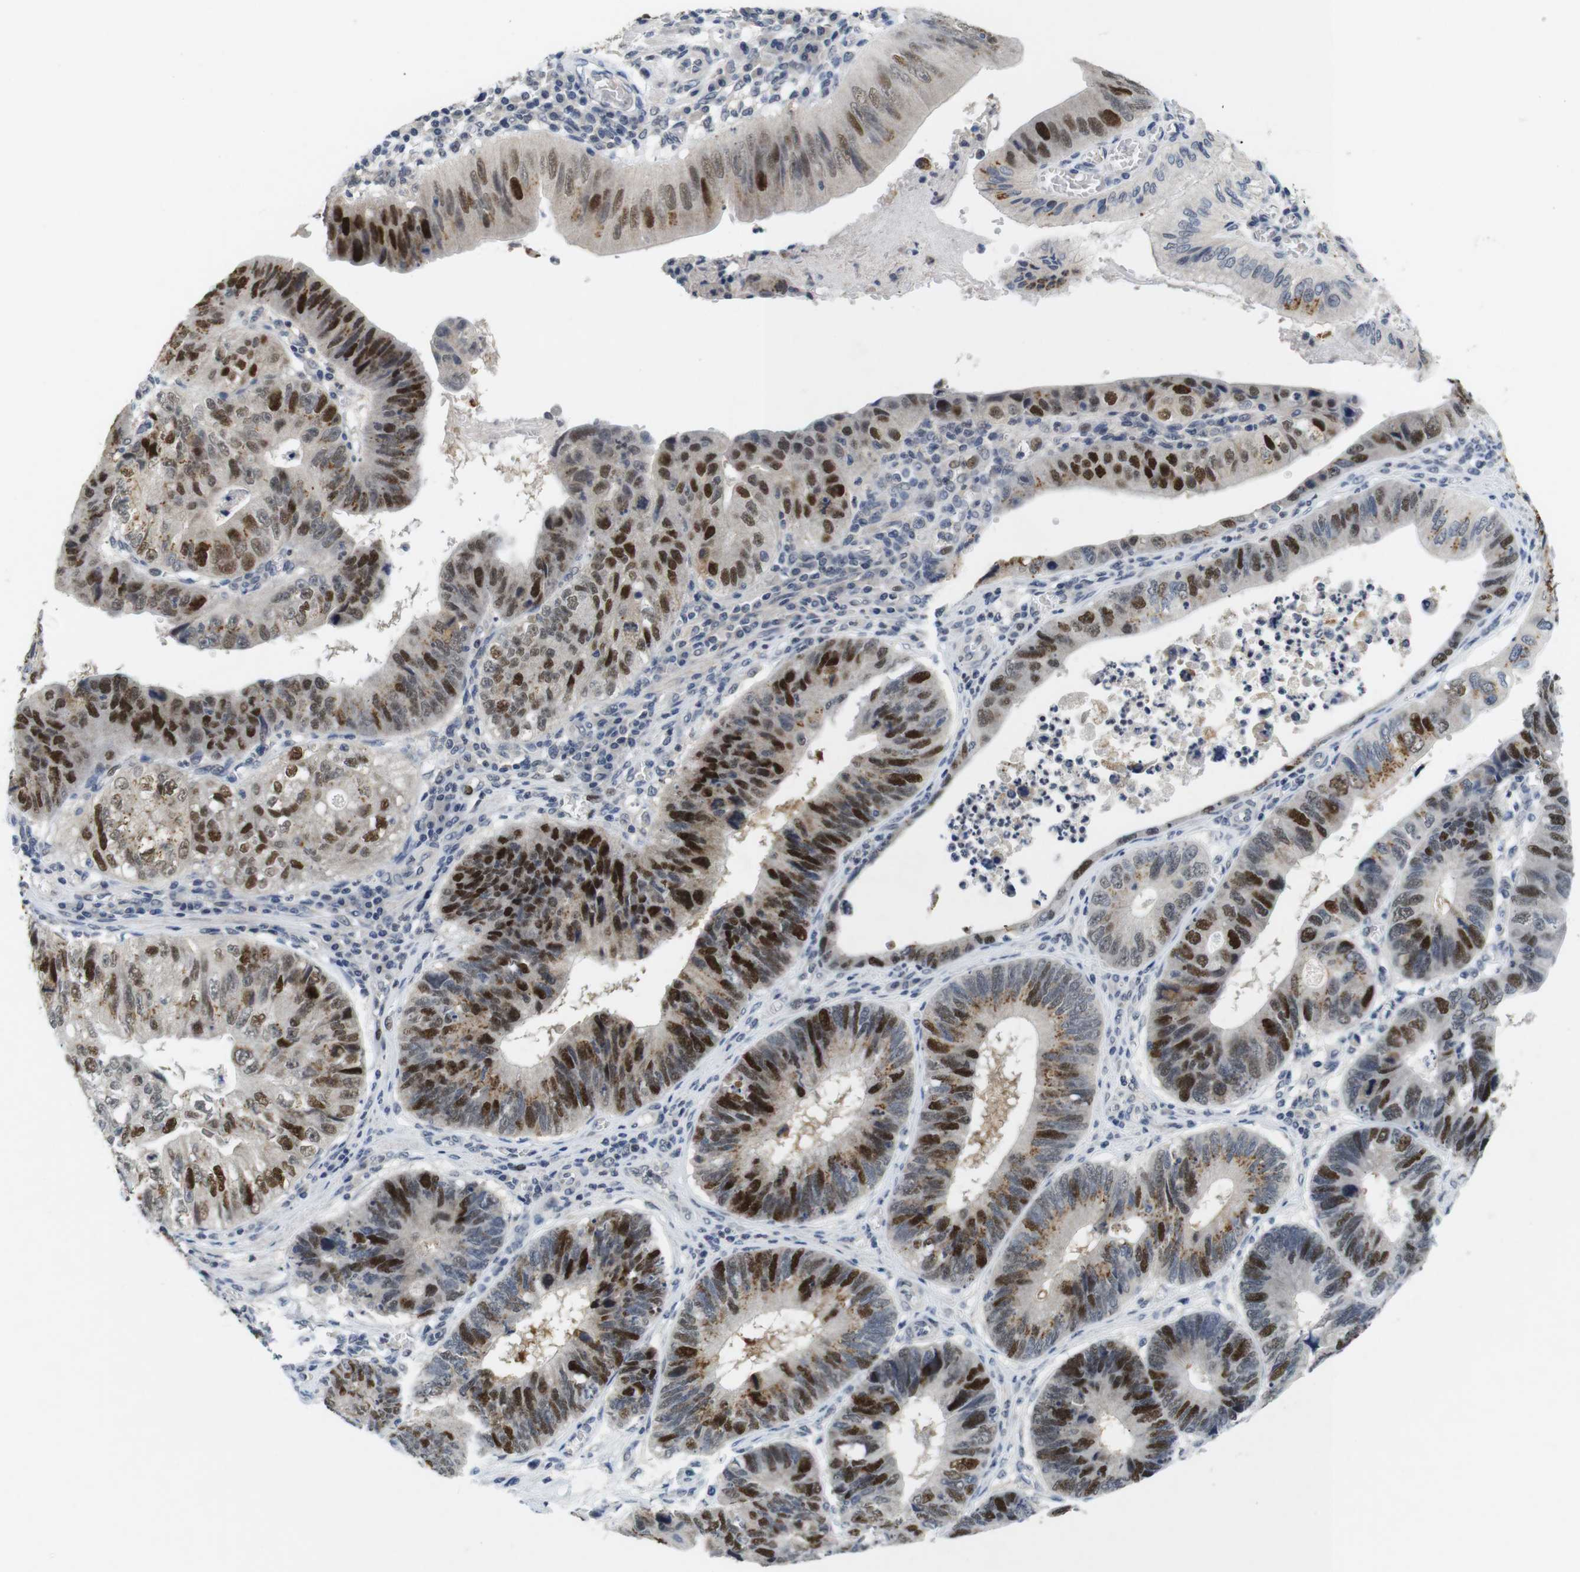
{"staining": {"intensity": "strong", "quantity": ">75%", "location": "cytoplasmic/membranous,nuclear"}, "tissue": "stomach cancer", "cell_type": "Tumor cells", "image_type": "cancer", "snomed": [{"axis": "morphology", "description": "Adenocarcinoma, NOS"}, {"axis": "topography", "description": "Stomach"}], "caption": "The photomicrograph shows a brown stain indicating the presence of a protein in the cytoplasmic/membranous and nuclear of tumor cells in stomach adenocarcinoma.", "gene": "SKP2", "patient": {"sex": "male", "age": 59}}